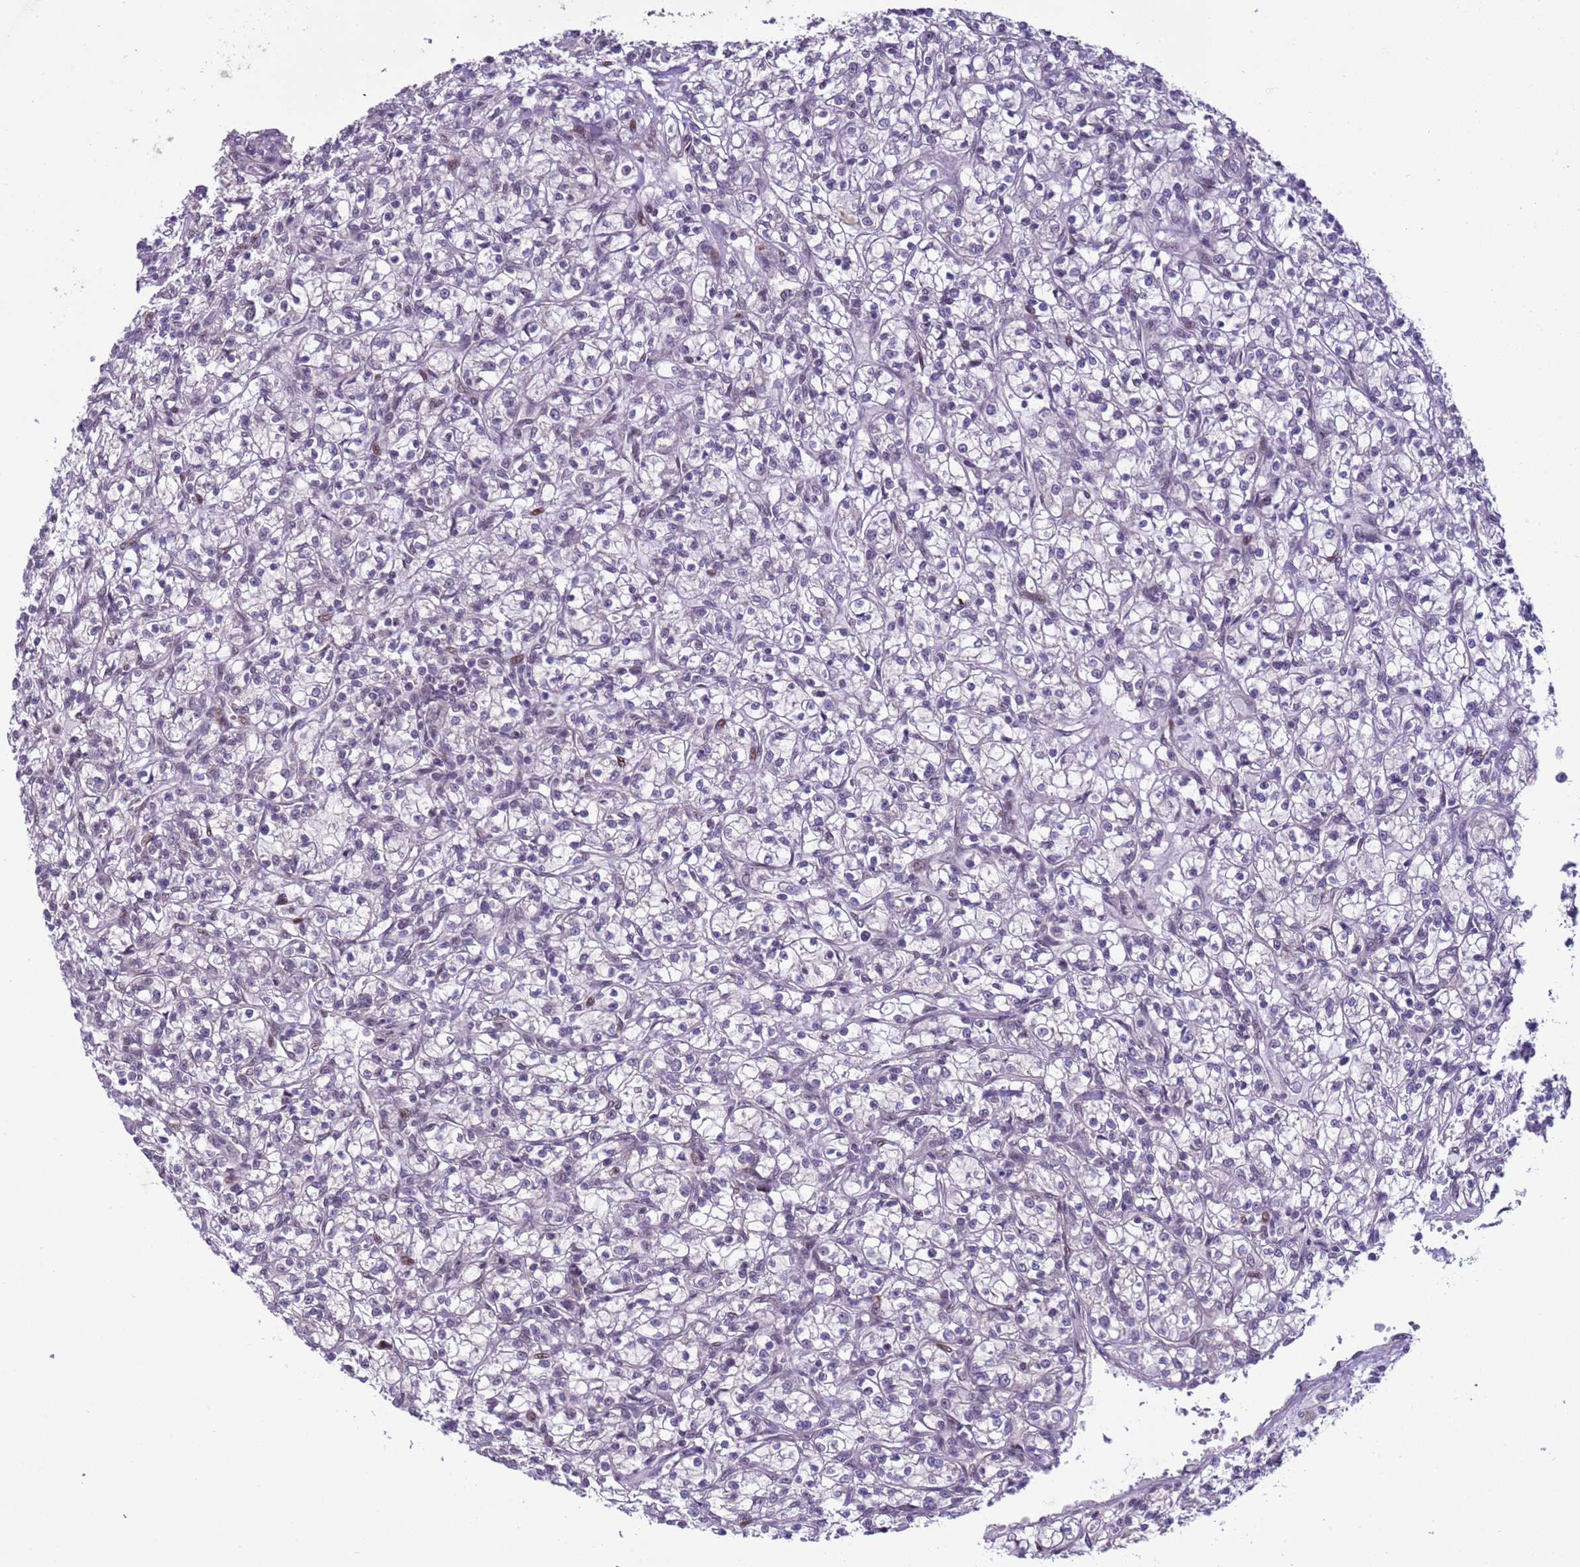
{"staining": {"intensity": "negative", "quantity": "none", "location": "none"}, "tissue": "renal cancer", "cell_type": "Tumor cells", "image_type": "cancer", "snomed": [{"axis": "morphology", "description": "Adenocarcinoma, NOS"}, {"axis": "topography", "description": "Kidney"}], "caption": "Immunohistochemistry (IHC) histopathology image of neoplastic tissue: human renal cancer (adenocarcinoma) stained with DAB shows no significant protein positivity in tumor cells. Nuclei are stained in blue.", "gene": "SHC3", "patient": {"sex": "female", "age": 59}}